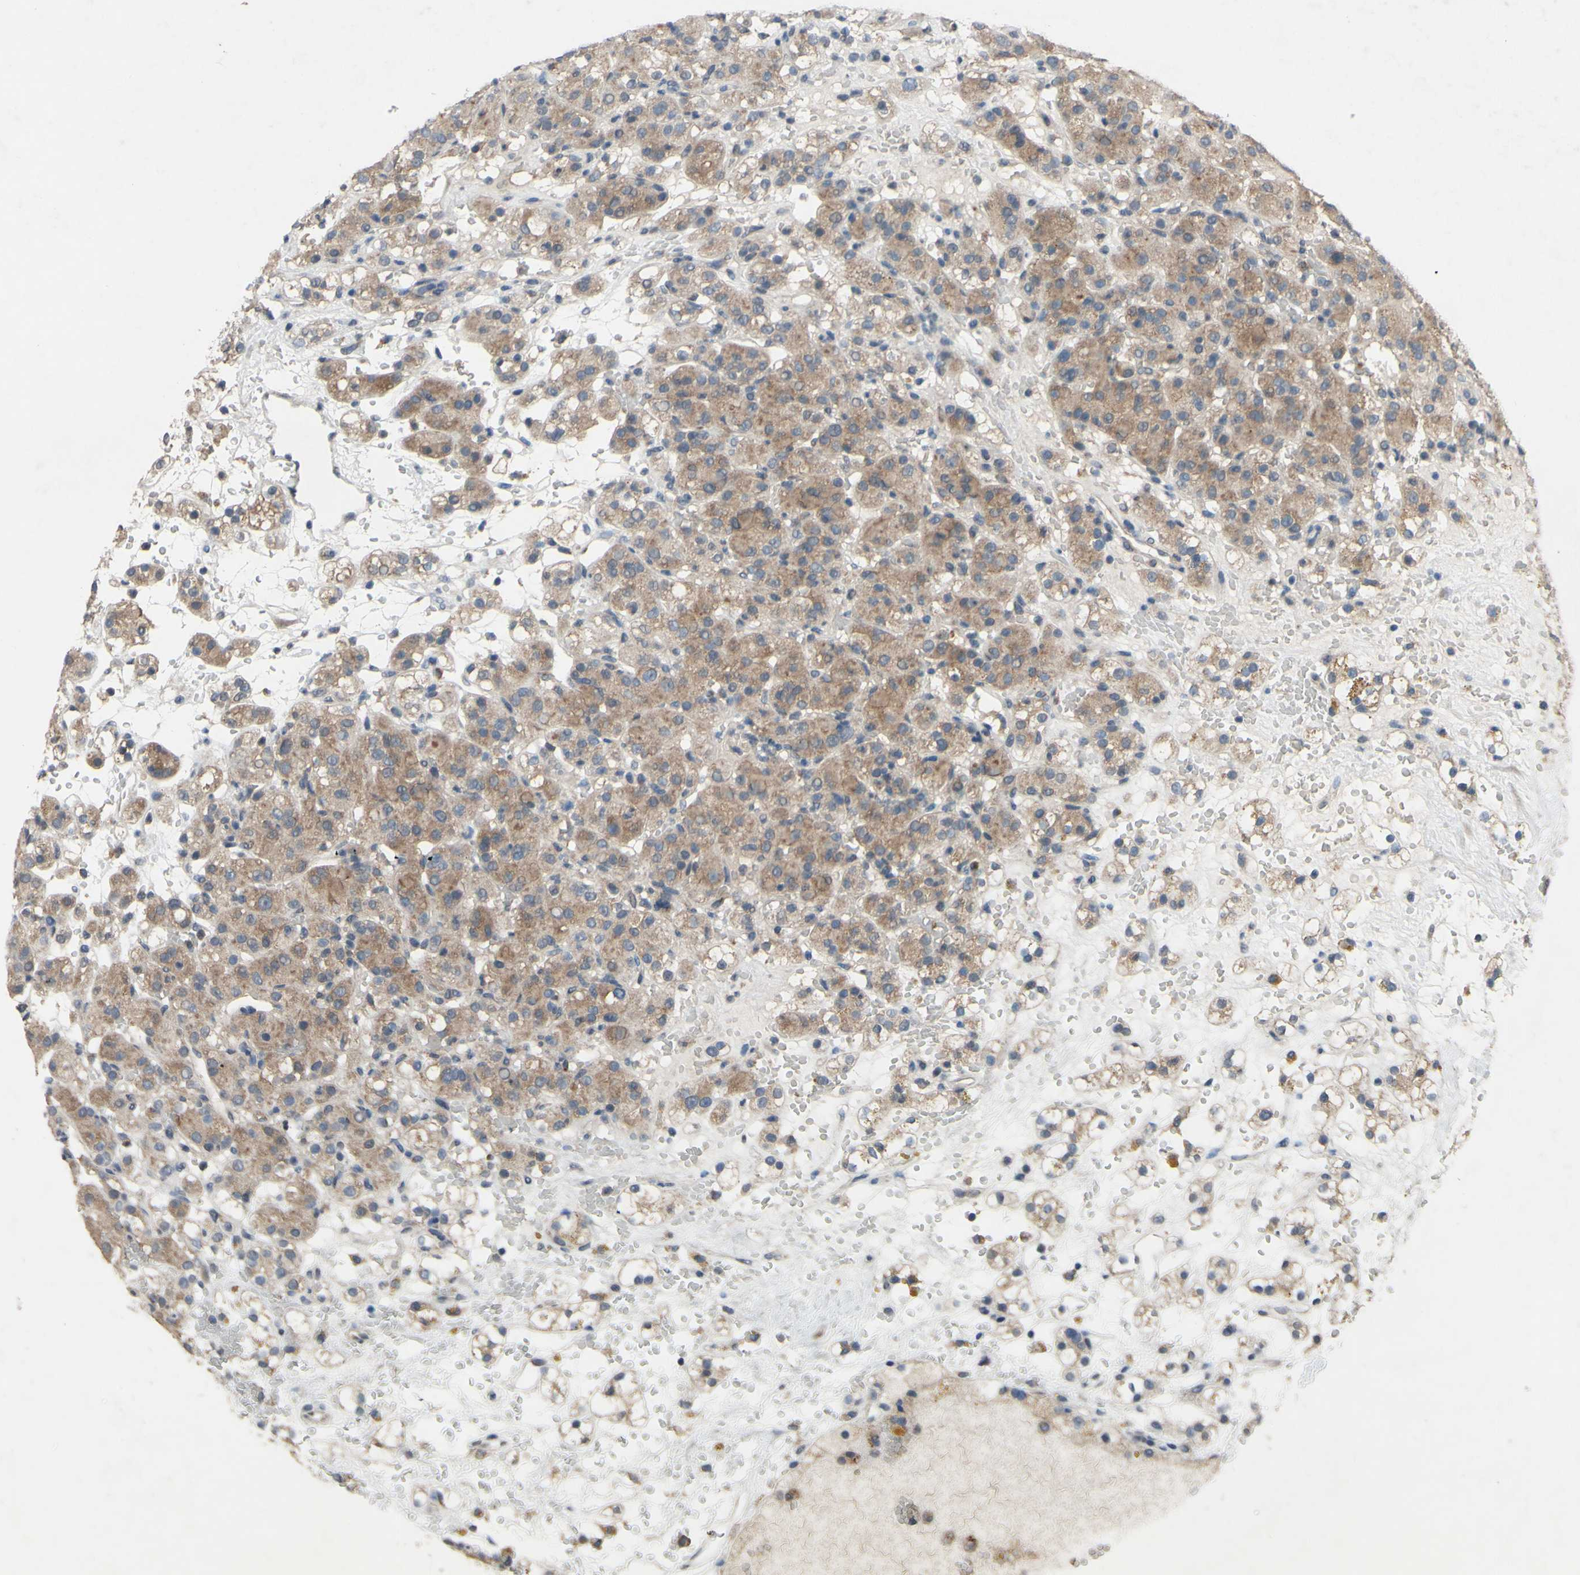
{"staining": {"intensity": "moderate", "quantity": ">75%", "location": "cytoplasmic/membranous"}, "tissue": "renal cancer", "cell_type": "Tumor cells", "image_type": "cancer", "snomed": [{"axis": "morphology", "description": "Adenocarcinoma, NOS"}, {"axis": "topography", "description": "Kidney"}], "caption": "DAB immunohistochemical staining of human renal cancer (adenocarcinoma) exhibits moderate cytoplasmic/membranous protein staining in about >75% of tumor cells. (DAB IHC, brown staining for protein, blue staining for nuclei).", "gene": "CDCP1", "patient": {"sex": "male", "age": 61}}